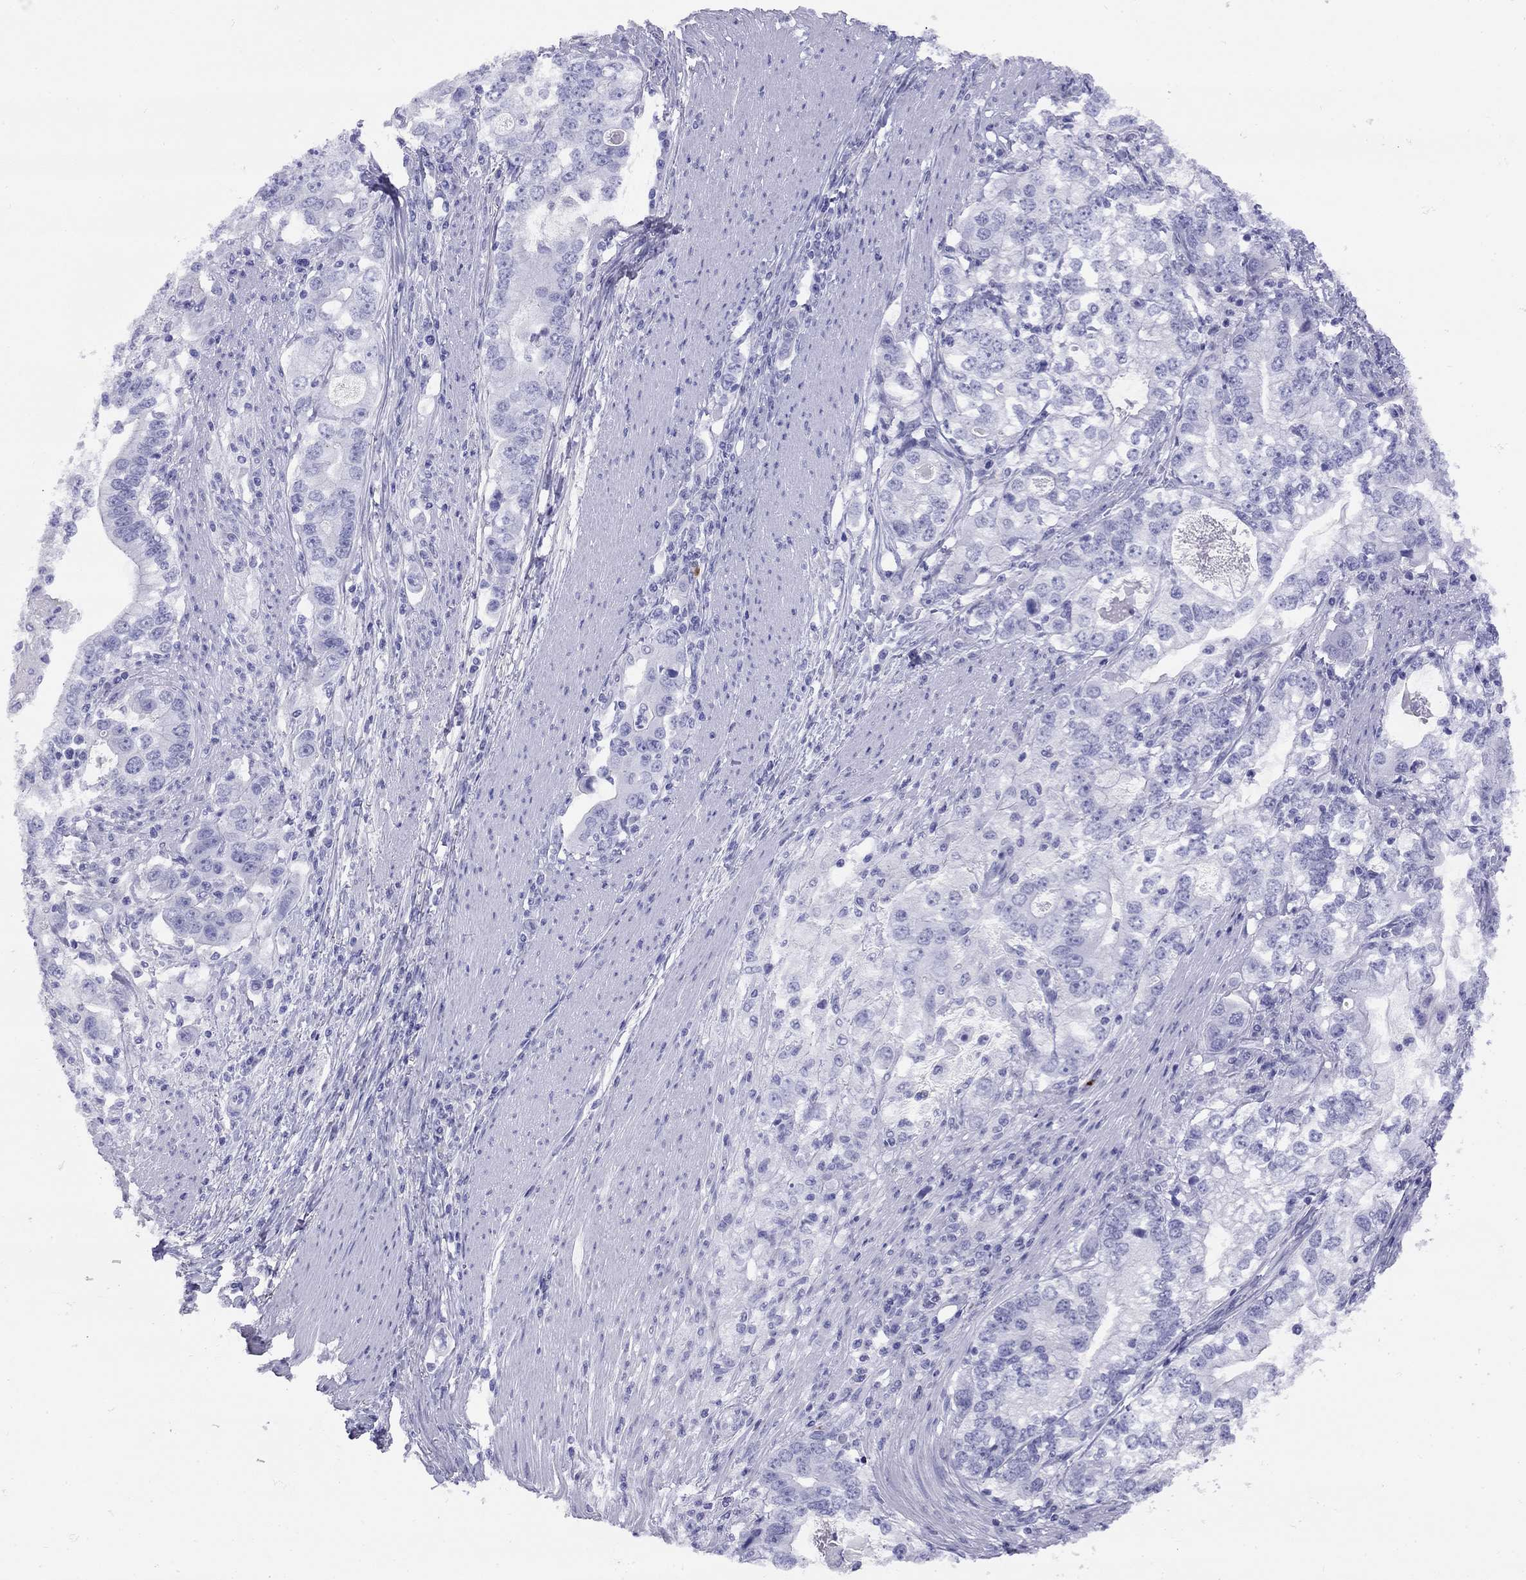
{"staining": {"intensity": "negative", "quantity": "none", "location": "none"}, "tissue": "stomach cancer", "cell_type": "Tumor cells", "image_type": "cancer", "snomed": [{"axis": "morphology", "description": "Adenocarcinoma, NOS"}, {"axis": "topography", "description": "Stomach, lower"}], "caption": "Immunohistochemistry (IHC) micrograph of neoplastic tissue: human adenocarcinoma (stomach) stained with DAB (3,3'-diaminobenzidine) reveals no significant protein staining in tumor cells.", "gene": "GRIA2", "patient": {"sex": "female", "age": 72}}